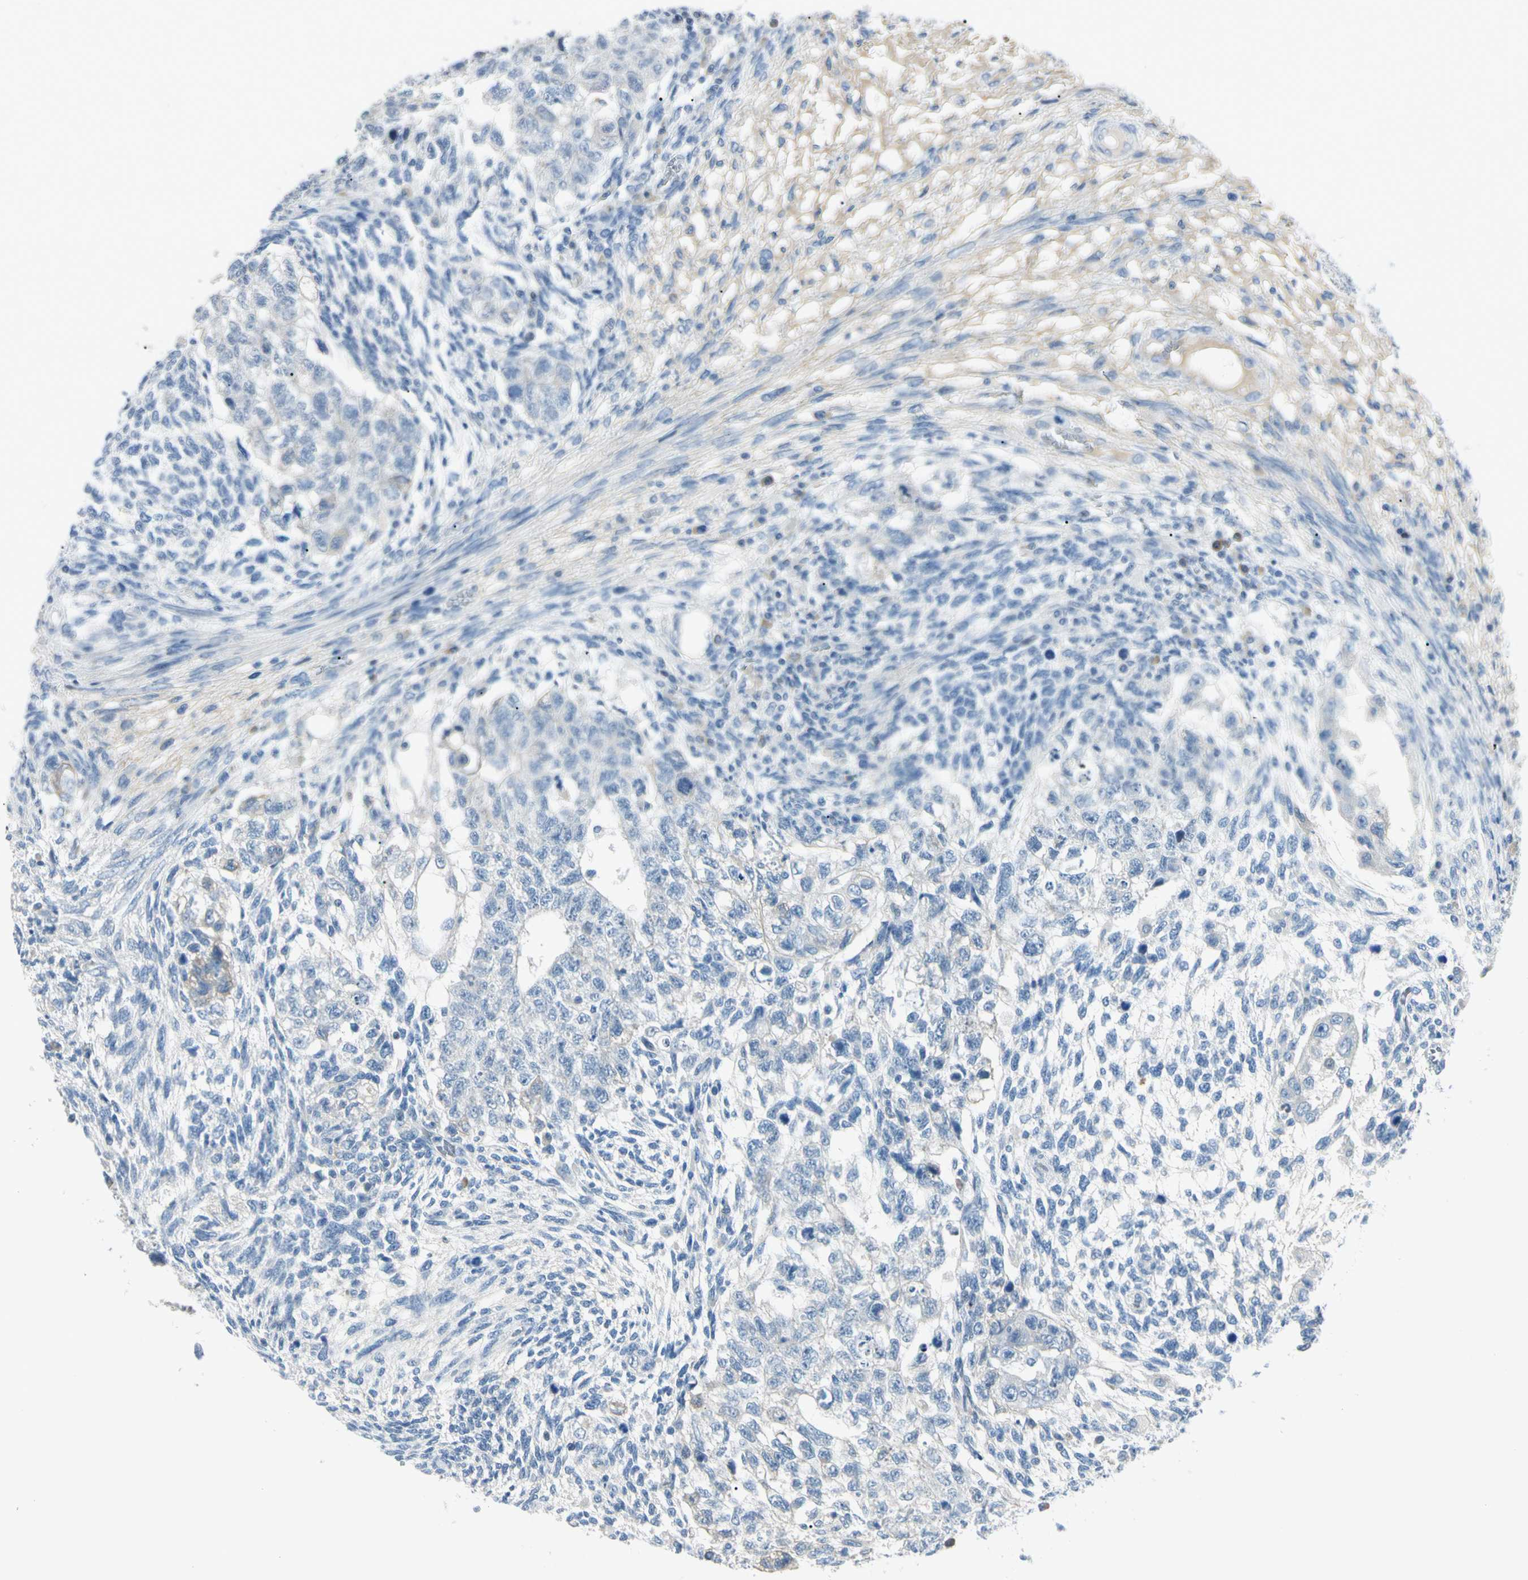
{"staining": {"intensity": "negative", "quantity": "none", "location": "none"}, "tissue": "testis cancer", "cell_type": "Tumor cells", "image_type": "cancer", "snomed": [{"axis": "morphology", "description": "Normal tissue, NOS"}, {"axis": "morphology", "description": "Carcinoma, Embryonal, NOS"}, {"axis": "topography", "description": "Testis"}], "caption": "Tumor cells are negative for brown protein staining in testis cancer.", "gene": "SLC6A15", "patient": {"sex": "male", "age": 36}}